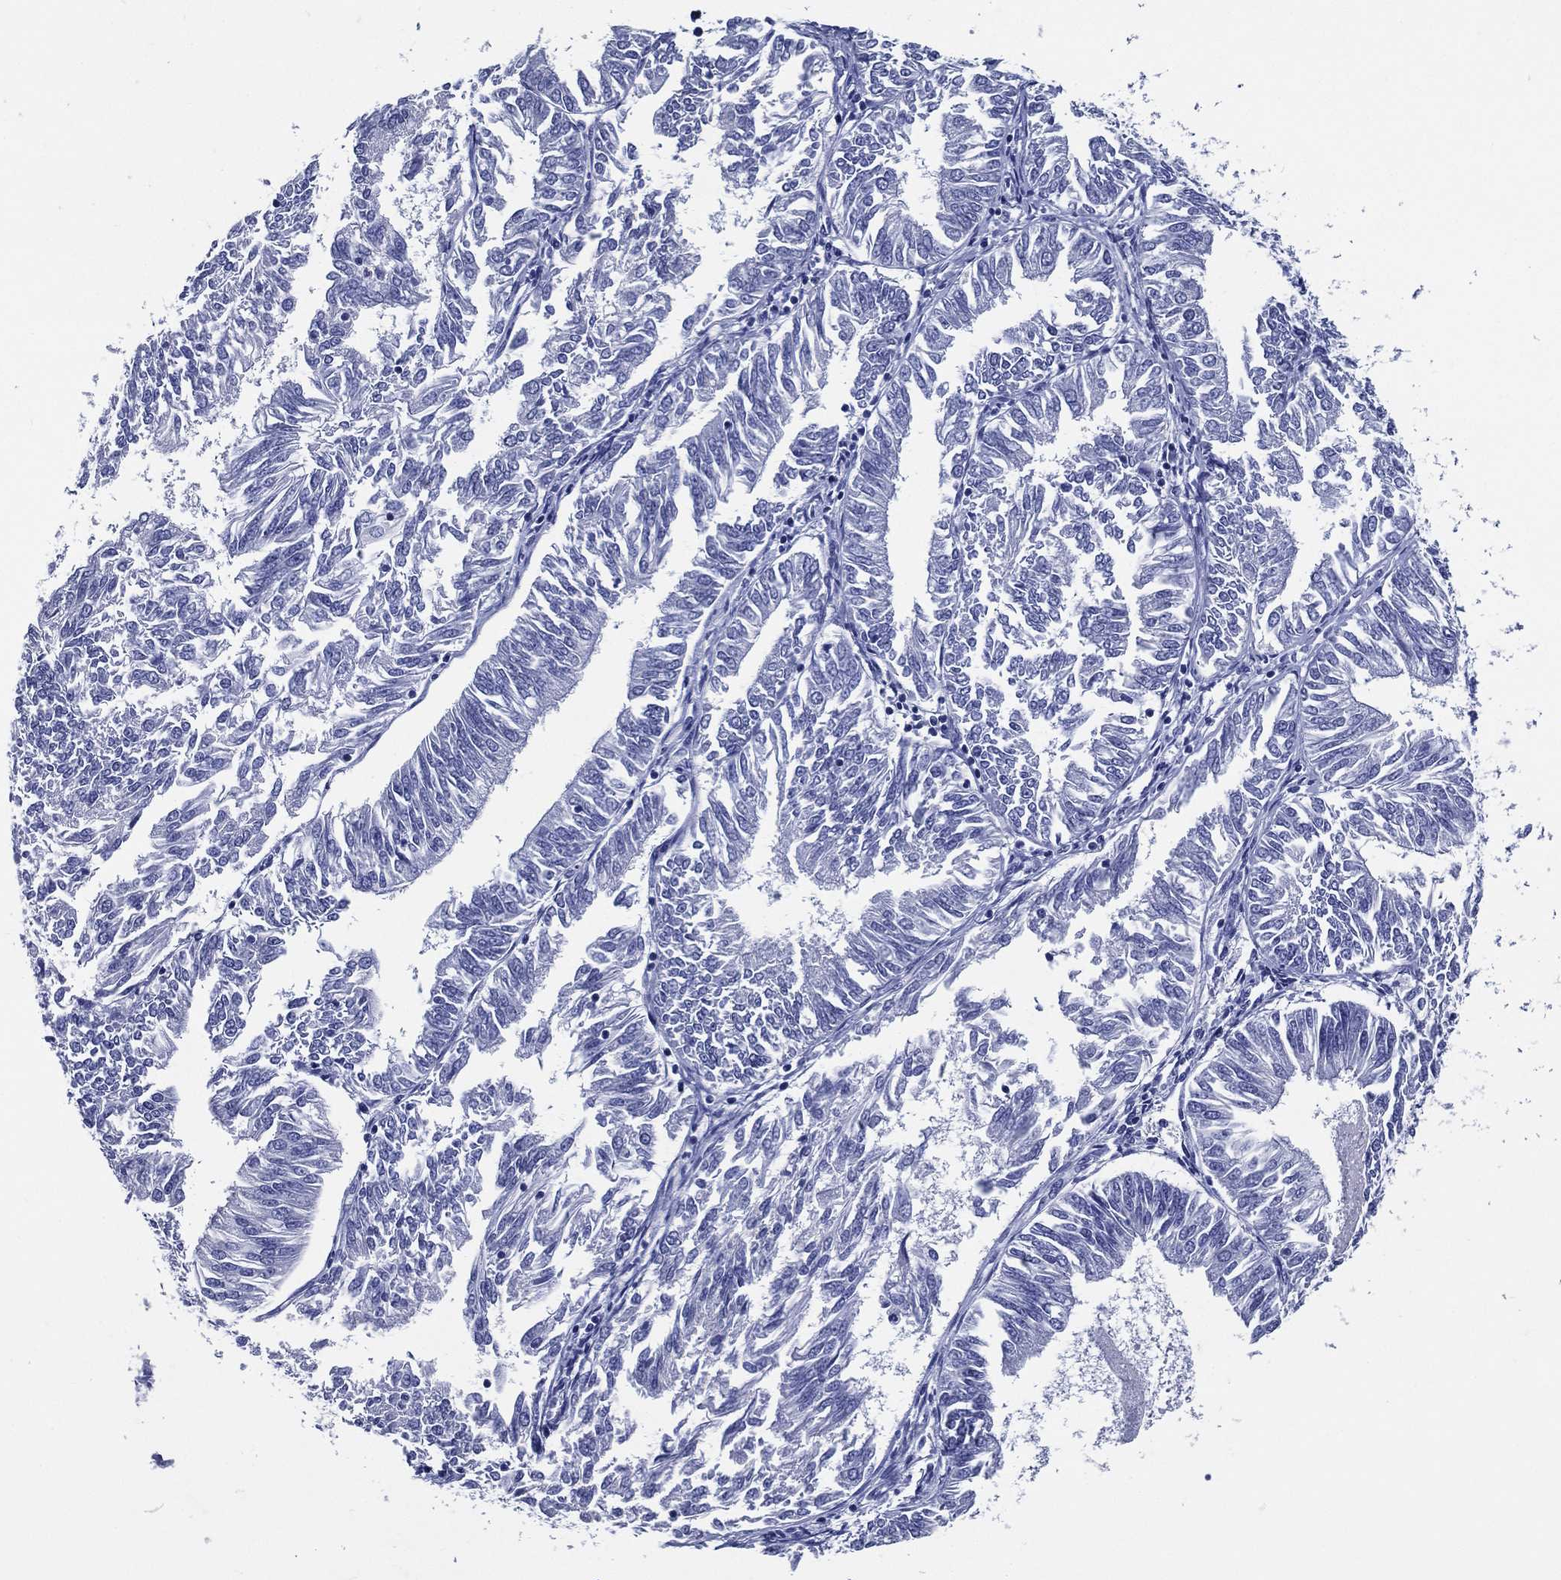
{"staining": {"intensity": "negative", "quantity": "none", "location": "none"}, "tissue": "endometrial cancer", "cell_type": "Tumor cells", "image_type": "cancer", "snomed": [{"axis": "morphology", "description": "Adenocarcinoma, NOS"}, {"axis": "topography", "description": "Endometrium"}], "caption": "This is a photomicrograph of IHC staining of endometrial adenocarcinoma, which shows no expression in tumor cells.", "gene": "ACE2", "patient": {"sex": "female", "age": 58}}